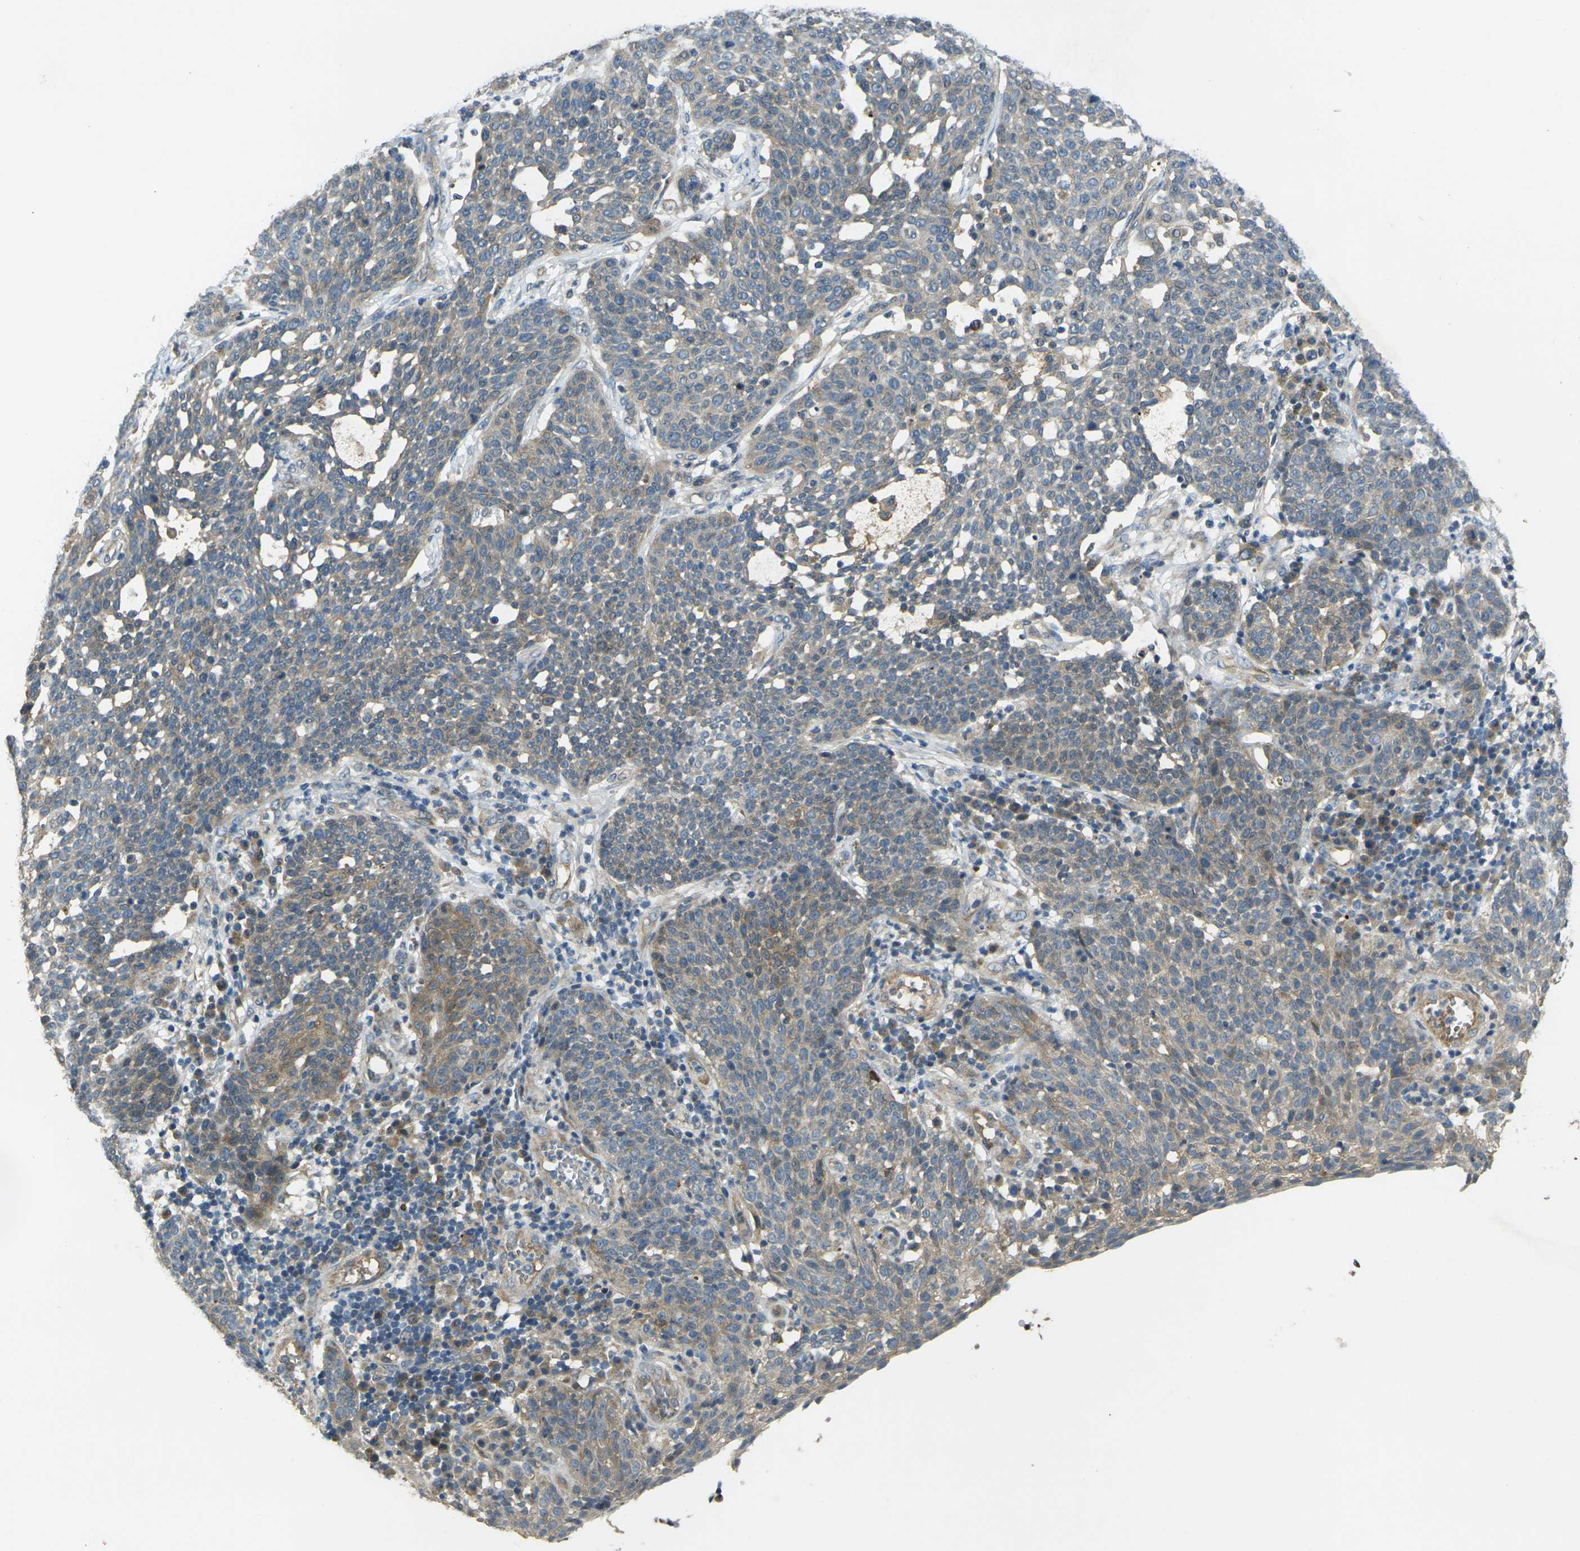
{"staining": {"intensity": "weak", "quantity": "25%-75%", "location": "cytoplasmic/membranous"}, "tissue": "cervical cancer", "cell_type": "Tumor cells", "image_type": "cancer", "snomed": [{"axis": "morphology", "description": "Squamous cell carcinoma, NOS"}, {"axis": "topography", "description": "Cervix"}], "caption": "Human cervical cancer stained with a brown dye displays weak cytoplasmic/membranous positive expression in approximately 25%-75% of tumor cells.", "gene": "GNA12", "patient": {"sex": "female", "age": 34}}